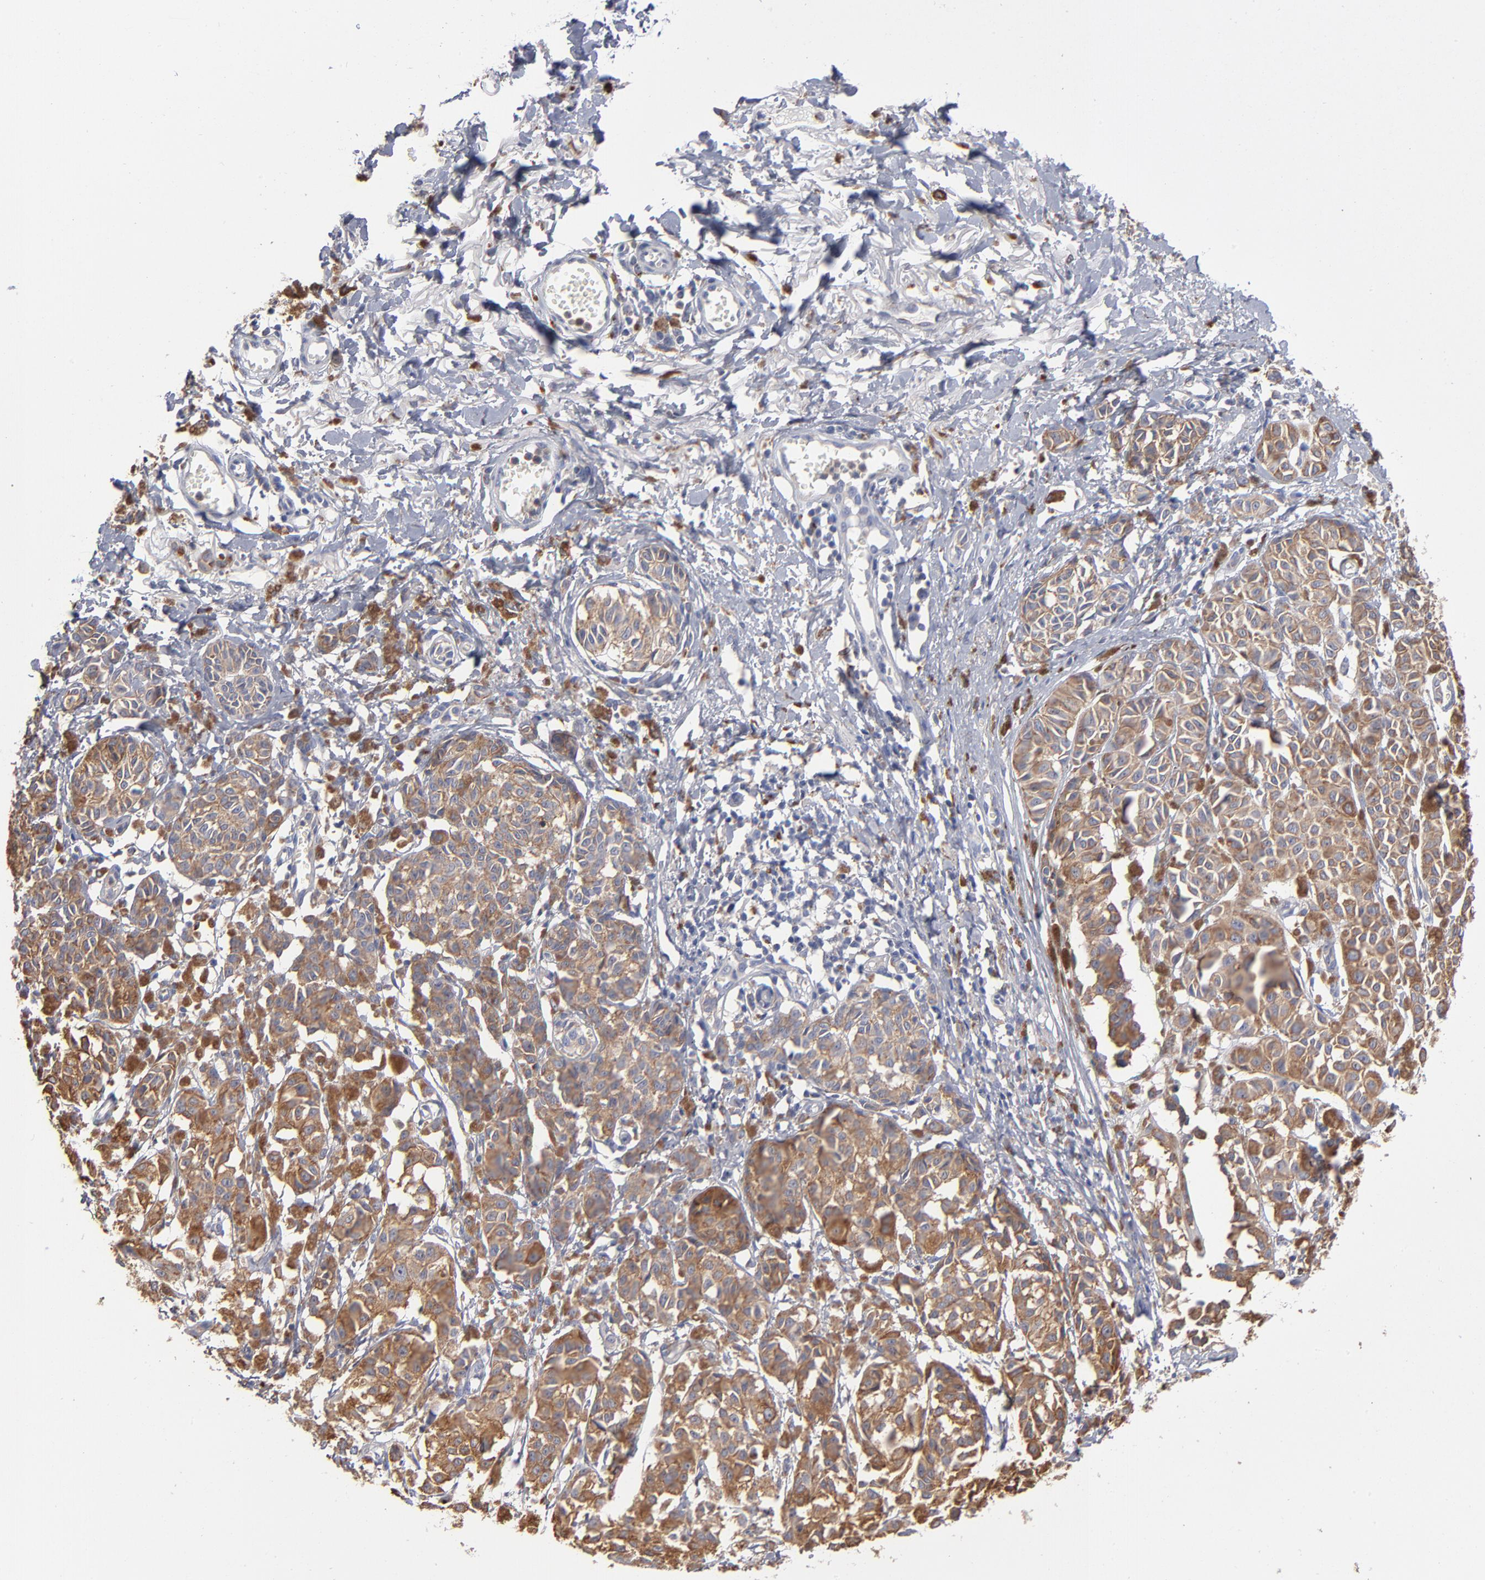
{"staining": {"intensity": "moderate", "quantity": ">75%", "location": "cytoplasmic/membranous"}, "tissue": "melanoma", "cell_type": "Tumor cells", "image_type": "cancer", "snomed": [{"axis": "morphology", "description": "Malignant melanoma, NOS"}, {"axis": "topography", "description": "Skin"}], "caption": "Malignant melanoma was stained to show a protein in brown. There is medium levels of moderate cytoplasmic/membranous positivity in approximately >75% of tumor cells. The staining was performed using DAB (3,3'-diaminobenzidine) to visualize the protein expression in brown, while the nuclei were stained in blue with hematoxylin (Magnification: 20x).", "gene": "RRAGB", "patient": {"sex": "male", "age": 76}}